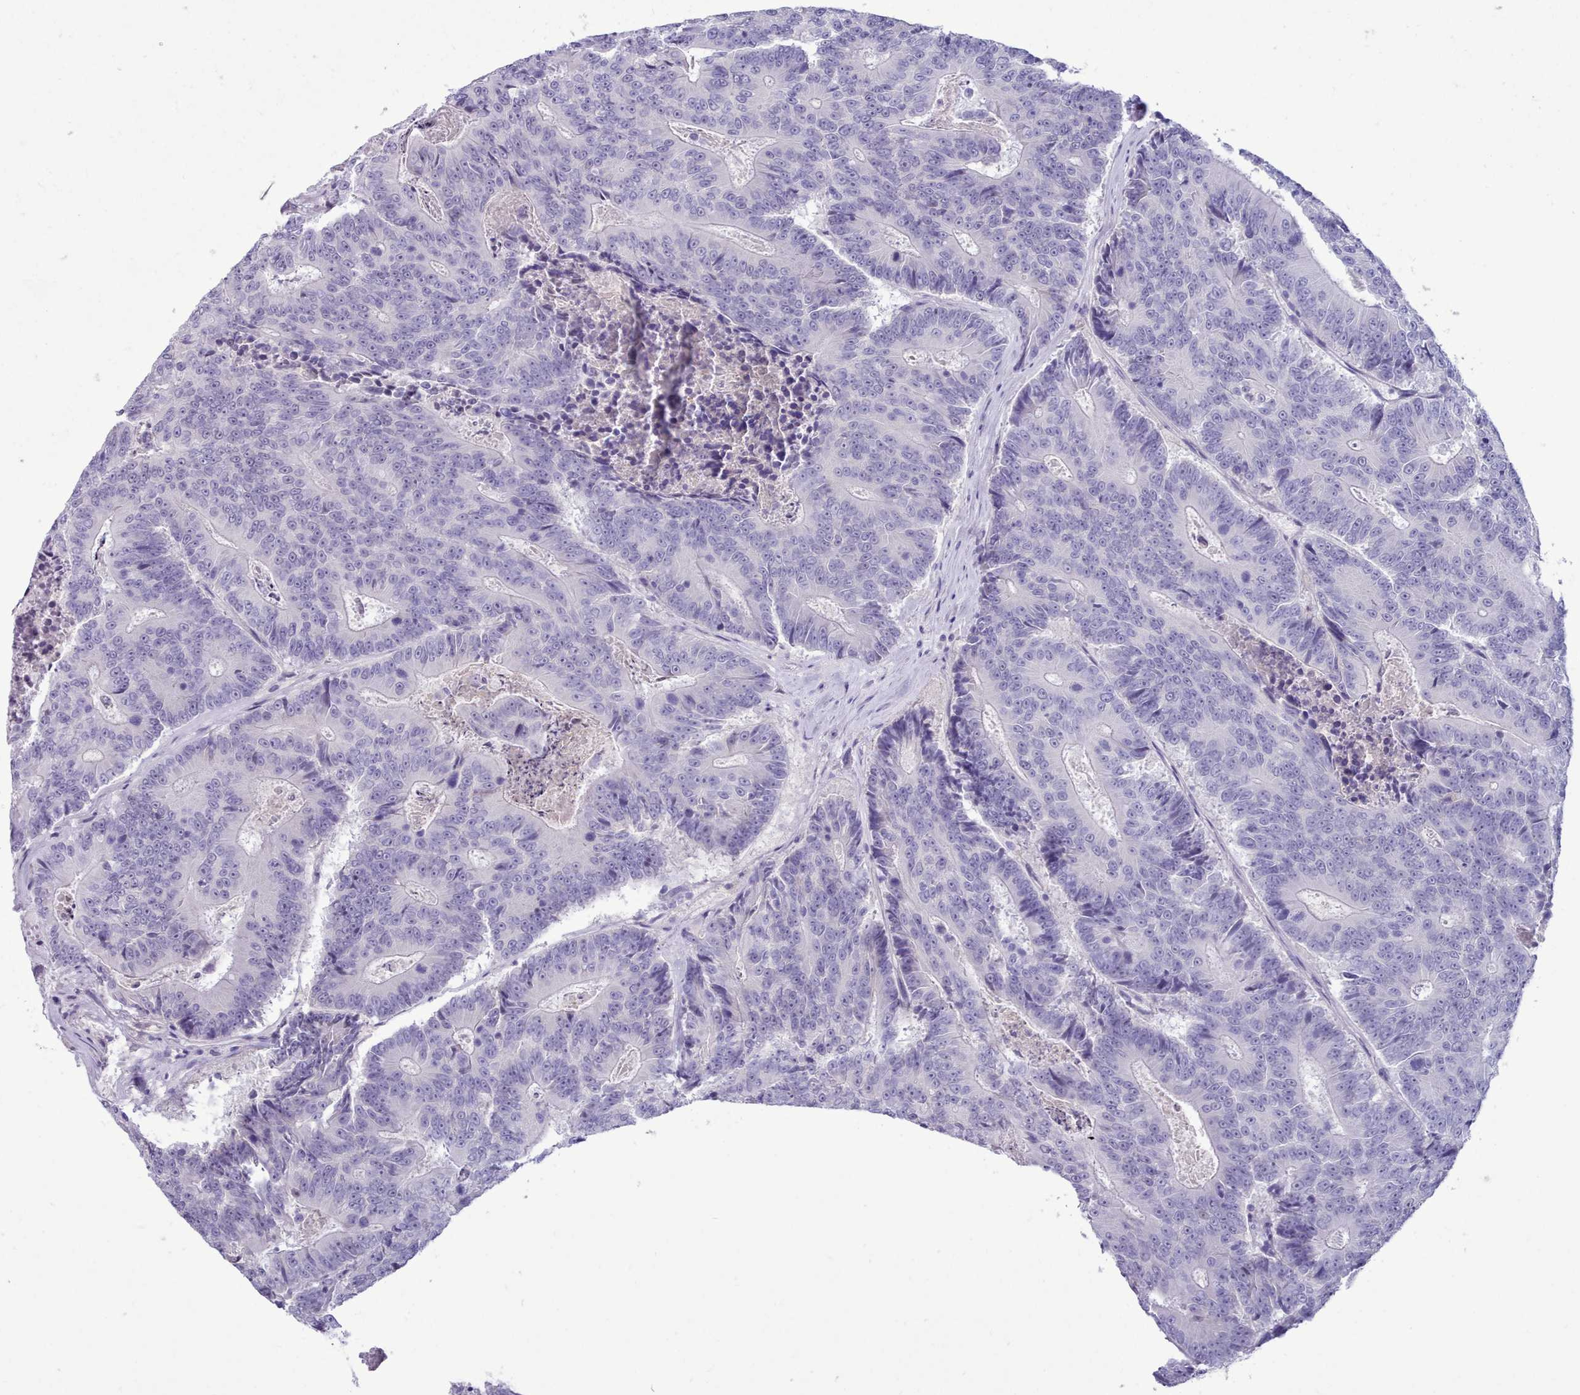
{"staining": {"intensity": "negative", "quantity": "none", "location": "none"}, "tissue": "colorectal cancer", "cell_type": "Tumor cells", "image_type": "cancer", "snomed": [{"axis": "morphology", "description": "Adenocarcinoma, NOS"}, {"axis": "topography", "description": "Colon"}], "caption": "Immunohistochemistry (IHC) histopathology image of neoplastic tissue: adenocarcinoma (colorectal) stained with DAB demonstrates no significant protein positivity in tumor cells.", "gene": "TMEM253", "patient": {"sex": "male", "age": 83}}